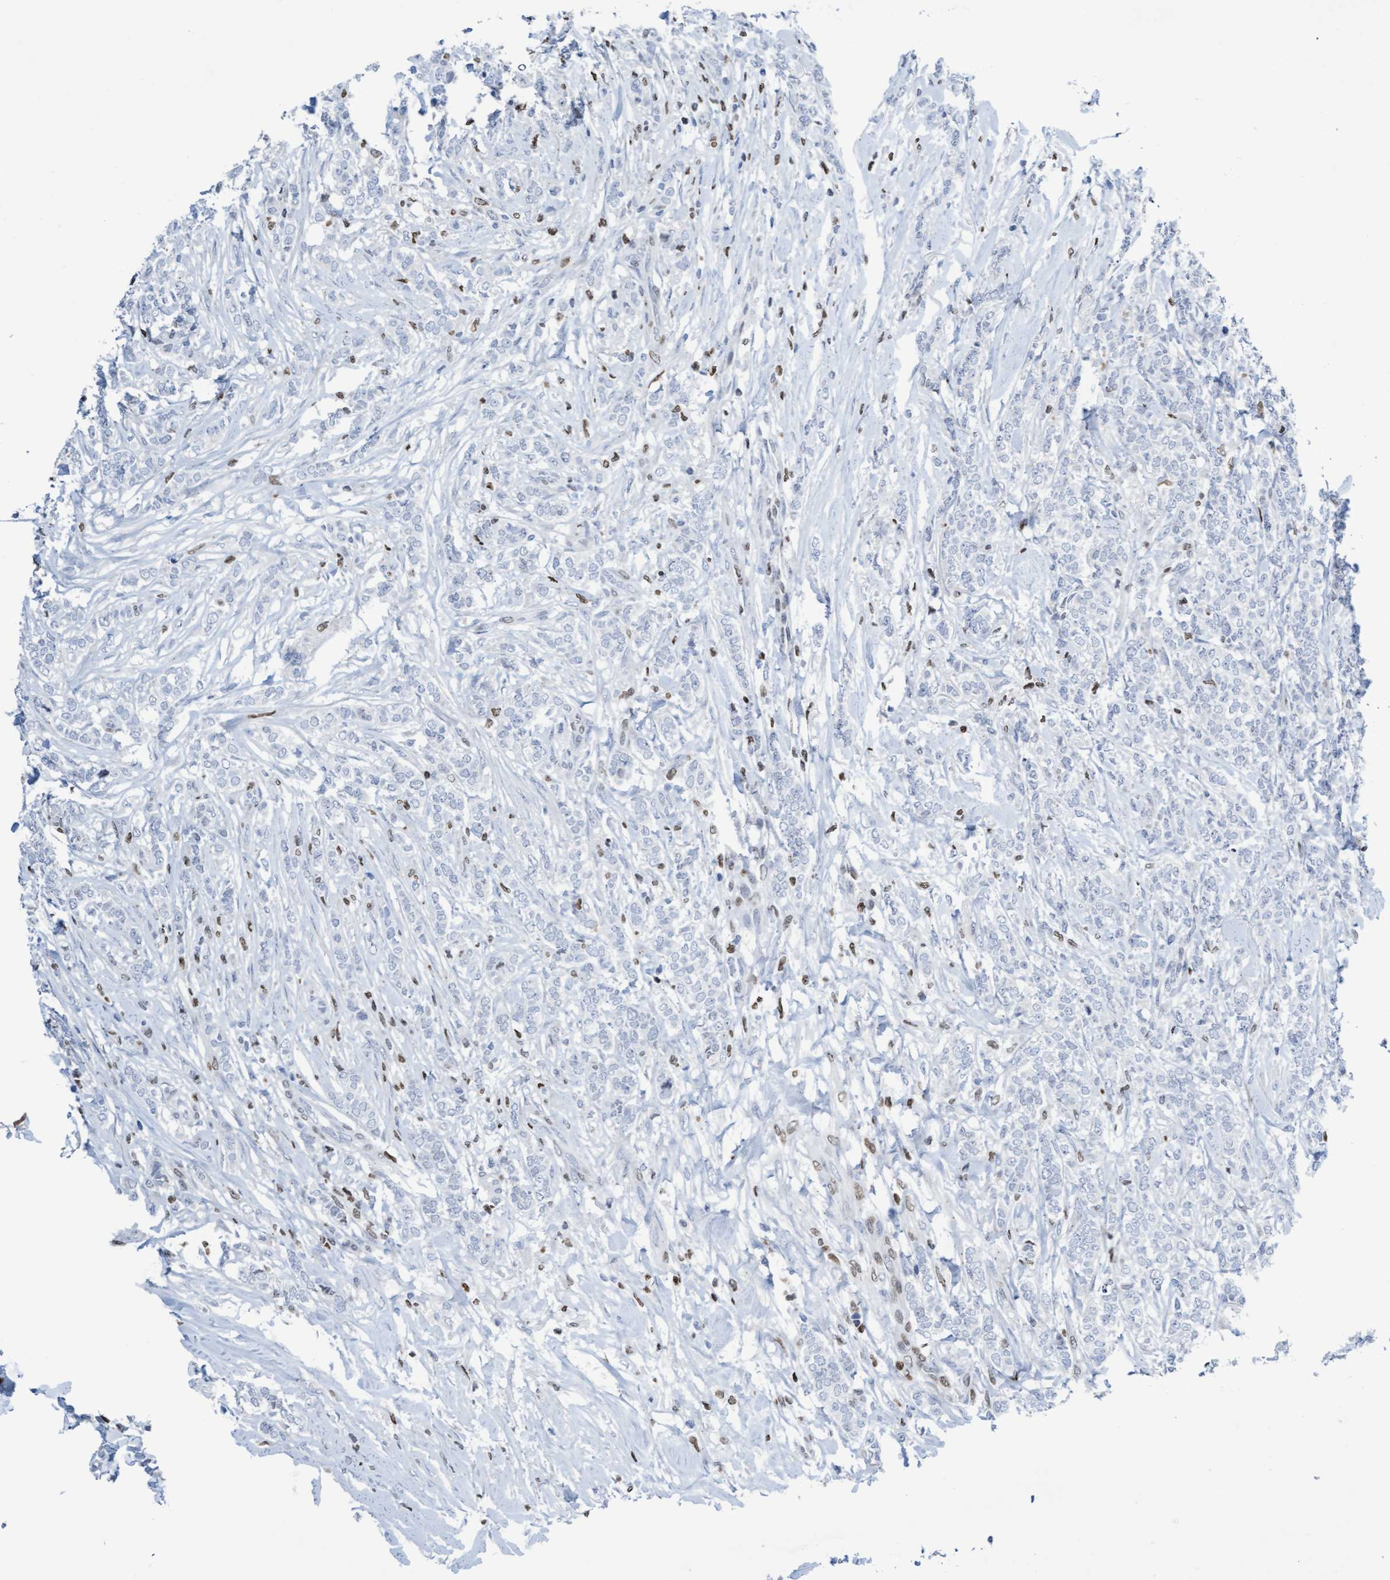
{"staining": {"intensity": "negative", "quantity": "none", "location": "none"}, "tissue": "breast cancer", "cell_type": "Tumor cells", "image_type": "cancer", "snomed": [{"axis": "morphology", "description": "Lobular carcinoma"}, {"axis": "topography", "description": "Skin"}, {"axis": "topography", "description": "Breast"}], "caption": "DAB (3,3'-diaminobenzidine) immunohistochemical staining of human lobular carcinoma (breast) displays no significant staining in tumor cells.", "gene": "CBX2", "patient": {"sex": "female", "age": 46}}